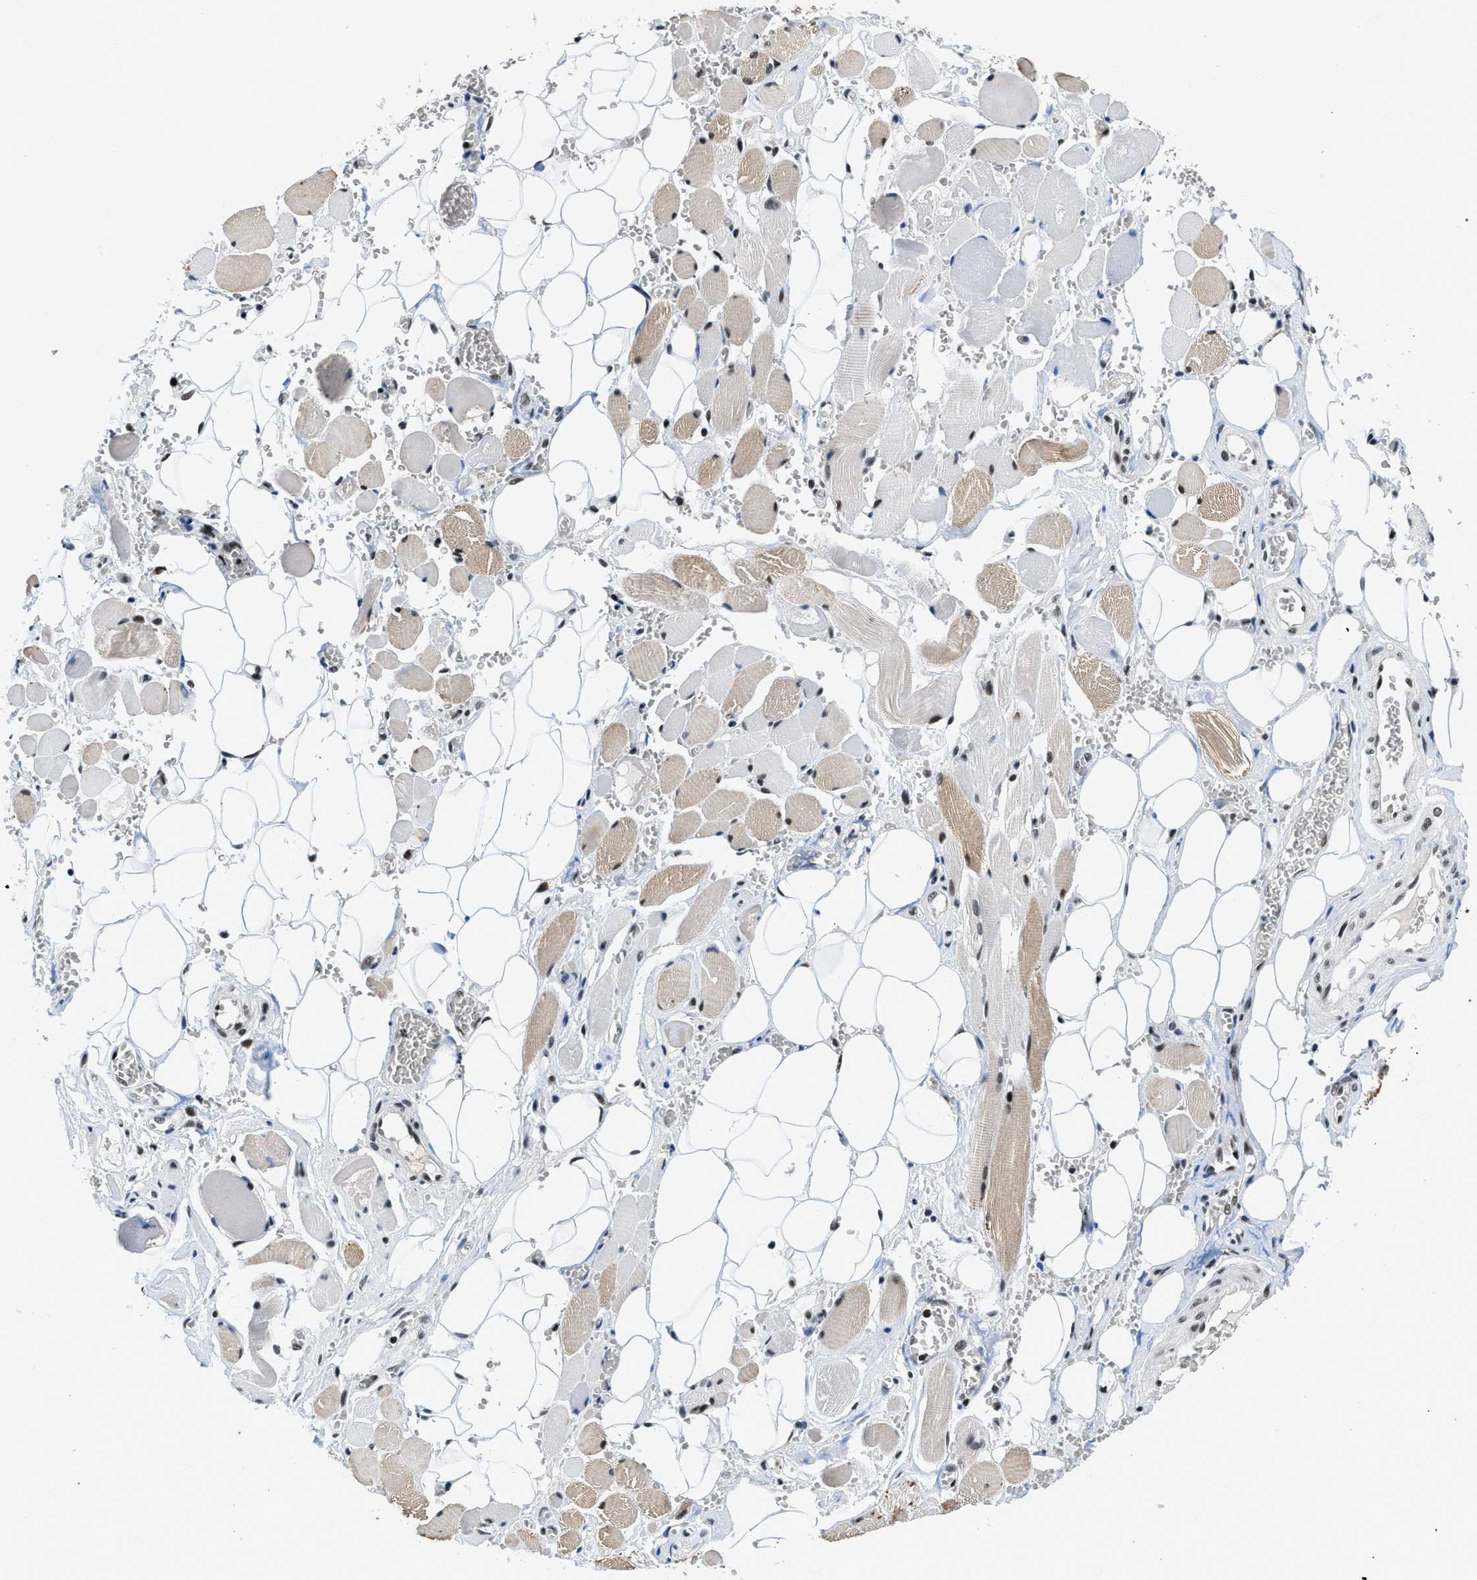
{"staining": {"intensity": "strong", "quantity": ">75%", "location": "nuclear"}, "tissue": "adipose tissue", "cell_type": "Adipocytes", "image_type": "normal", "snomed": [{"axis": "morphology", "description": "Squamous cell carcinoma, NOS"}, {"axis": "topography", "description": "Oral tissue"}, {"axis": "topography", "description": "Head-Neck"}], "caption": "This histopathology image displays immunohistochemistry staining of benign adipose tissue, with high strong nuclear staining in about >75% of adipocytes.", "gene": "KDM3B", "patient": {"sex": "female", "age": 50}}